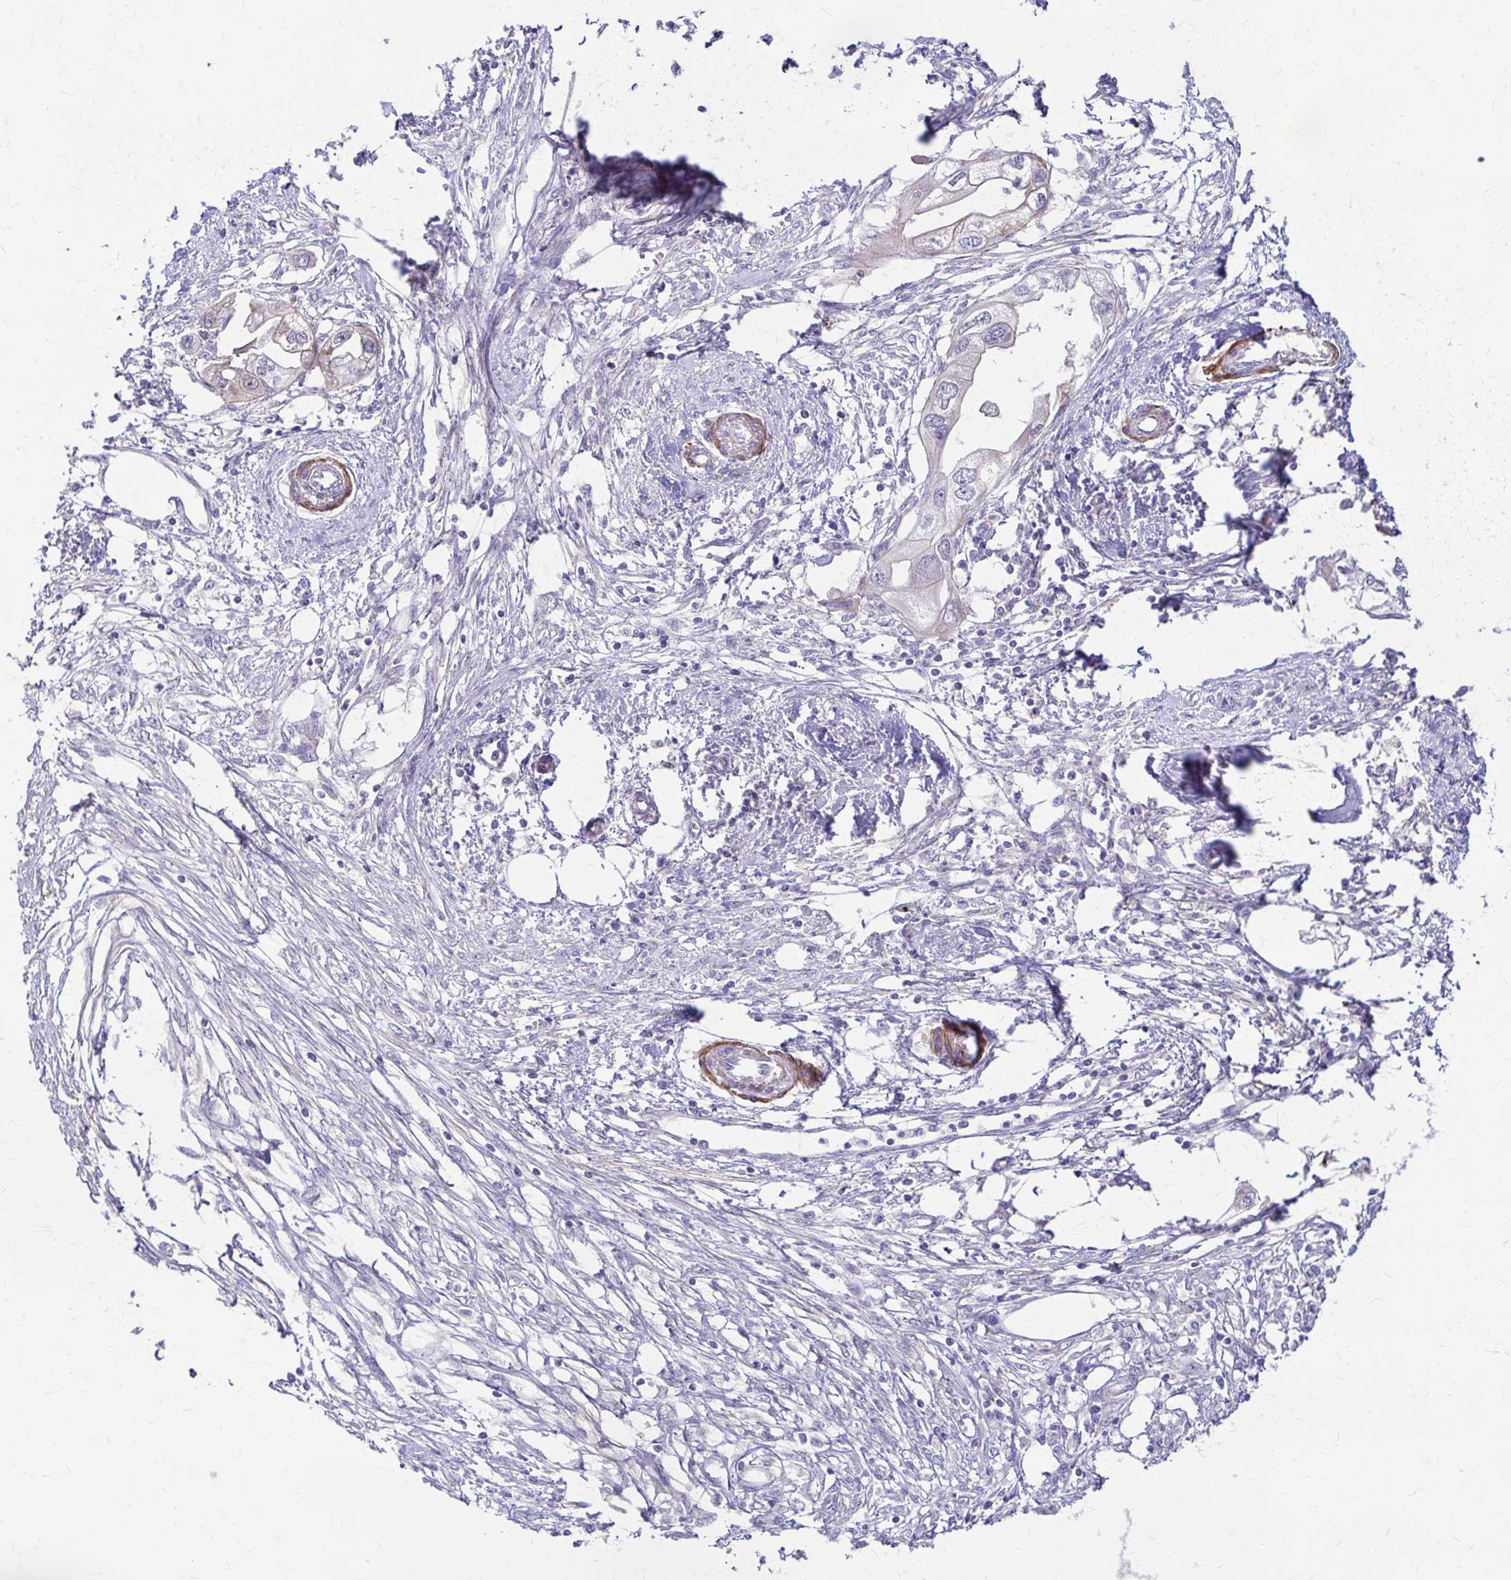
{"staining": {"intensity": "negative", "quantity": "none", "location": "none"}, "tissue": "endometrial cancer", "cell_type": "Tumor cells", "image_type": "cancer", "snomed": [{"axis": "morphology", "description": "Adenocarcinoma, NOS"}, {"axis": "morphology", "description": "Adenocarcinoma, metastatic, NOS"}, {"axis": "topography", "description": "Adipose tissue"}, {"axis": "topography", "description": "Endometrium"}], "caption": "Immunohistochemical staining of human endometrial cancer displays no significant expression in tumor cells.", "gene": "DSP", "patient": {"sex": "female", "age": 67}}